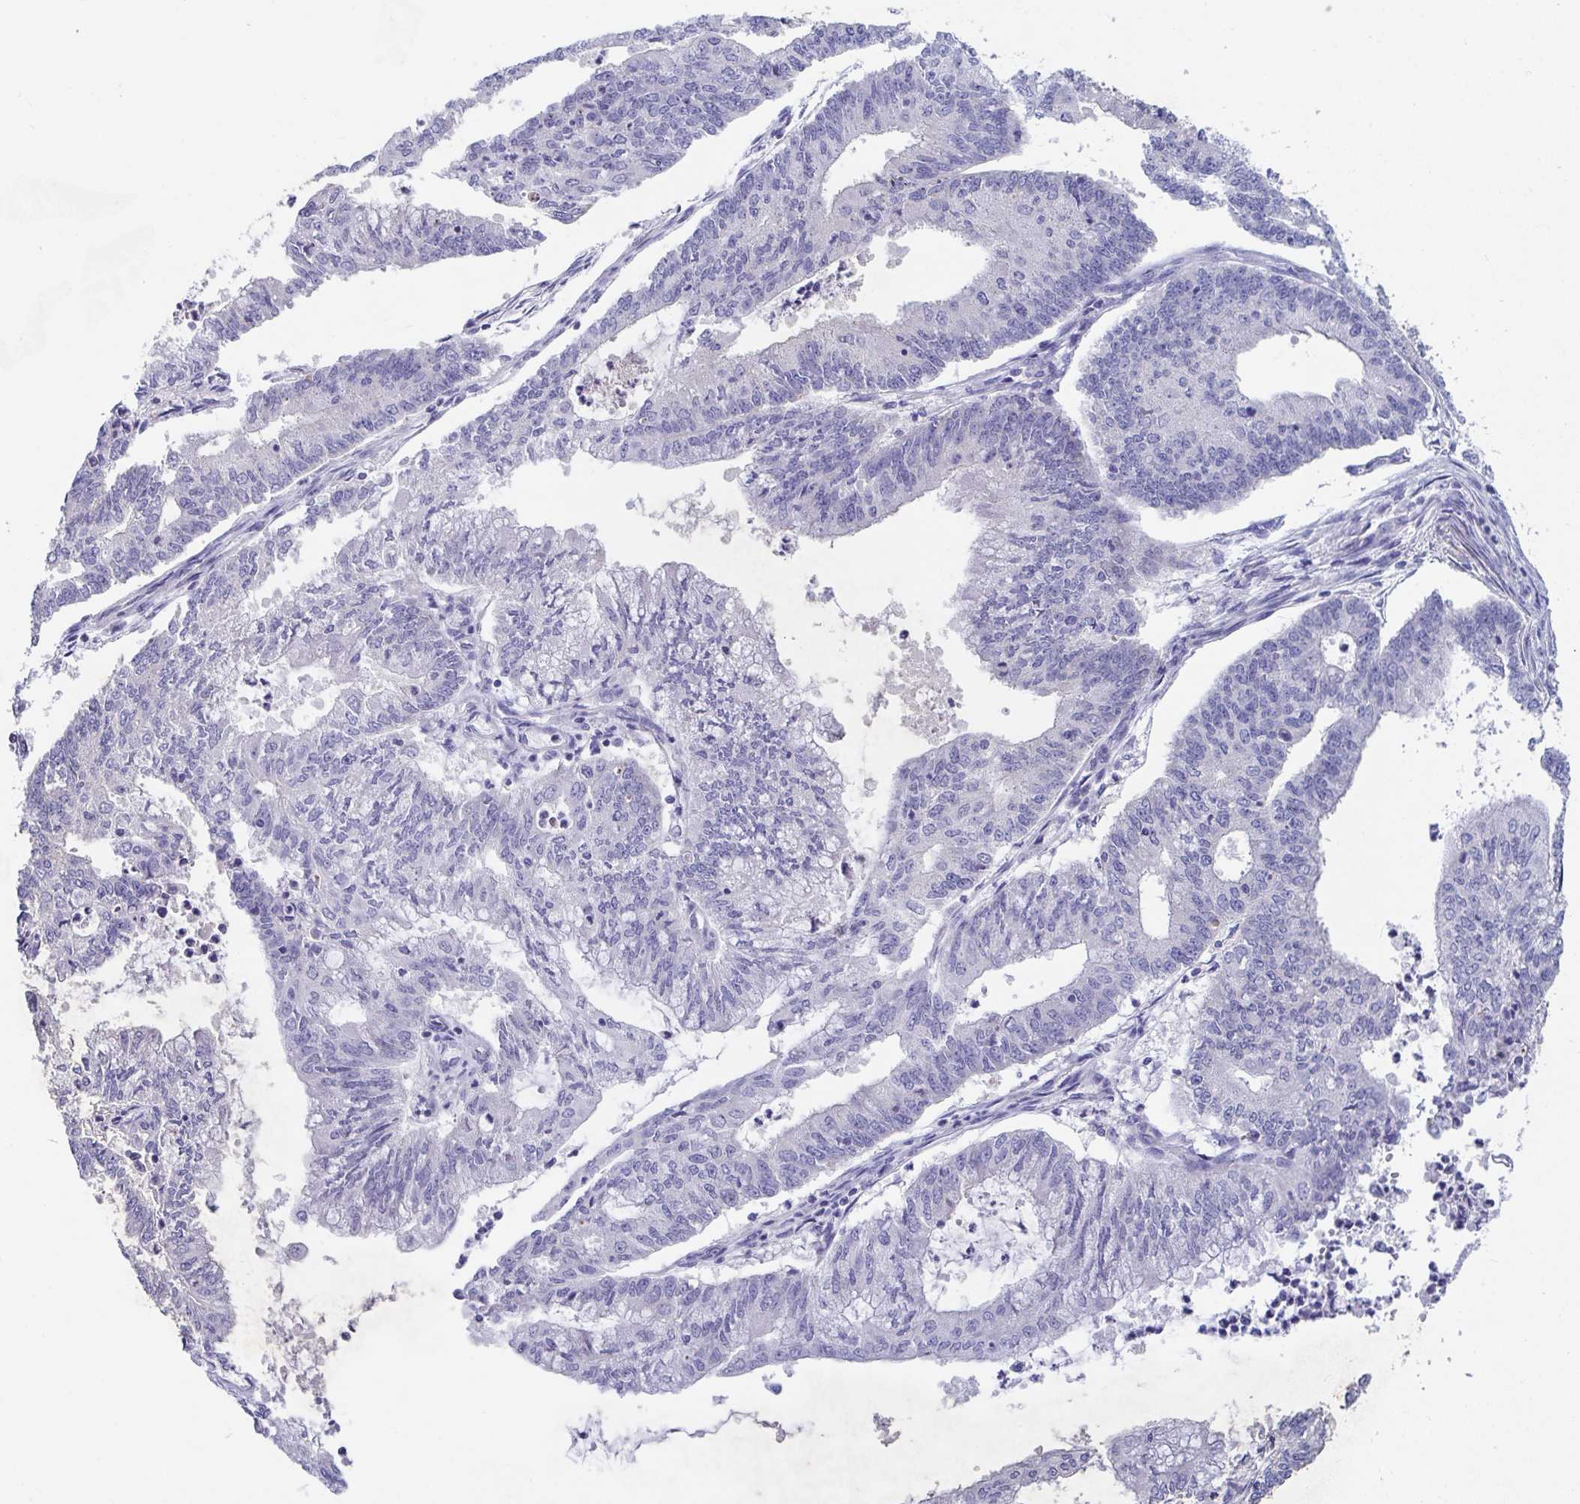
{"staining": {"intensity": "negative", "quantity": "none", "location": "none"}, "tissue": "endometrial cancer", "cell_type": "Tumor cells", "image_type": "cancer", "snomed": [{"axis": "morphology", "description": "Adenocarcinoma, NOS"}, {"axis": "topography", "description": "Endometrium"}], "caption": "This is a histopathology image of immunohistochemistry staining of endometrial adenocarcinoma, which shows no staining in tumor cells.", "gene": "ZNF561", "patient": {"sex": "female", "age": 61}}